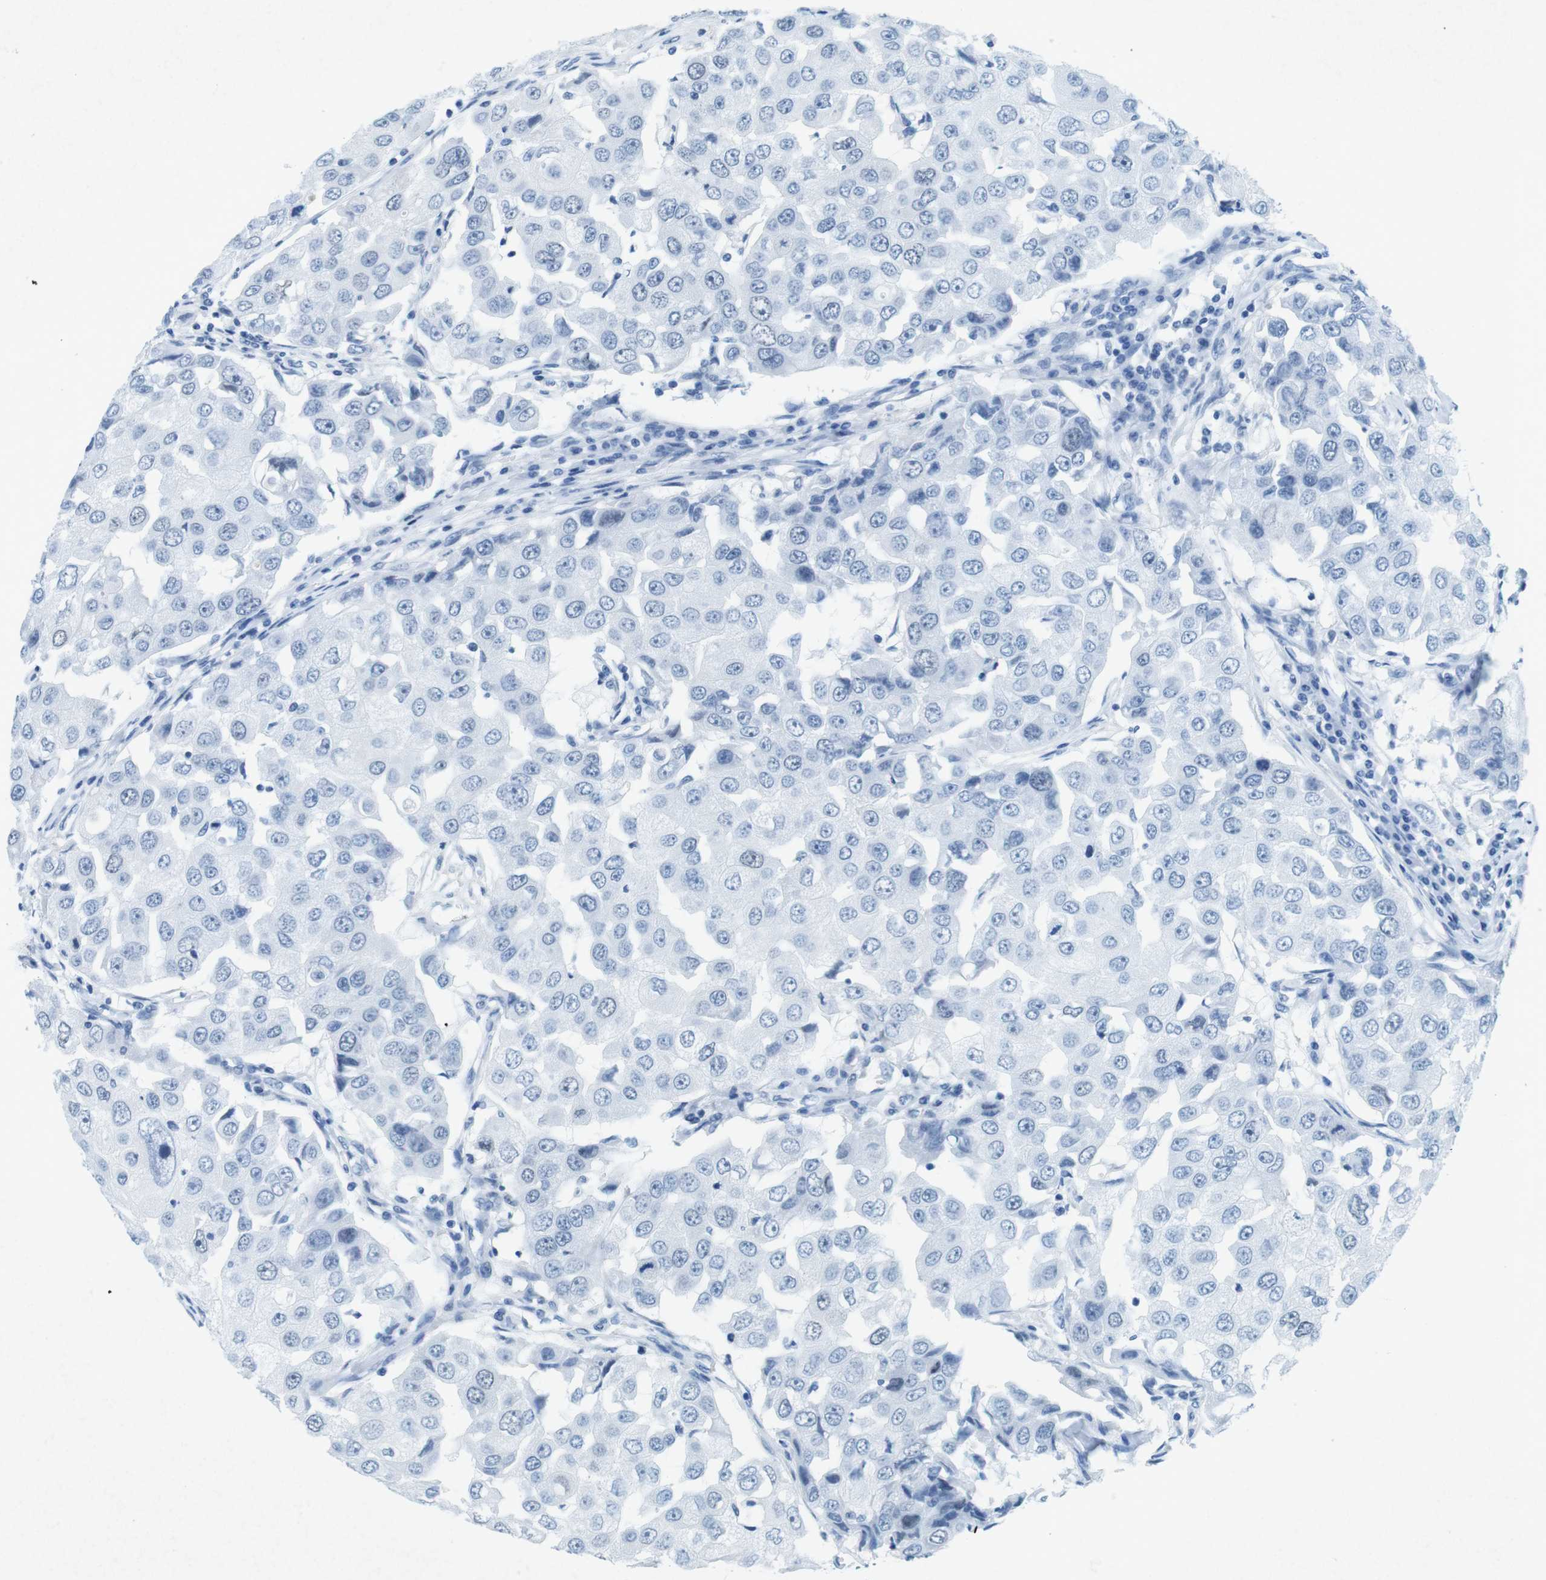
{"staining": {"intensity": "negative", "quantity": "none", "location": "none"}, "tissue": "breast cancer", "cell_type": "Tumor cells", "image_type": "cancer", "snomed": [{"axis": "morphology", "description": "Duct carcinoma"}, {"axis": "topography", "description": "Breast"}], "caption": "There is no significant staining in tumor cells of breast cancer.", "gene": "CTAG1B", "patient": {"sex": "female", "age": 27}}